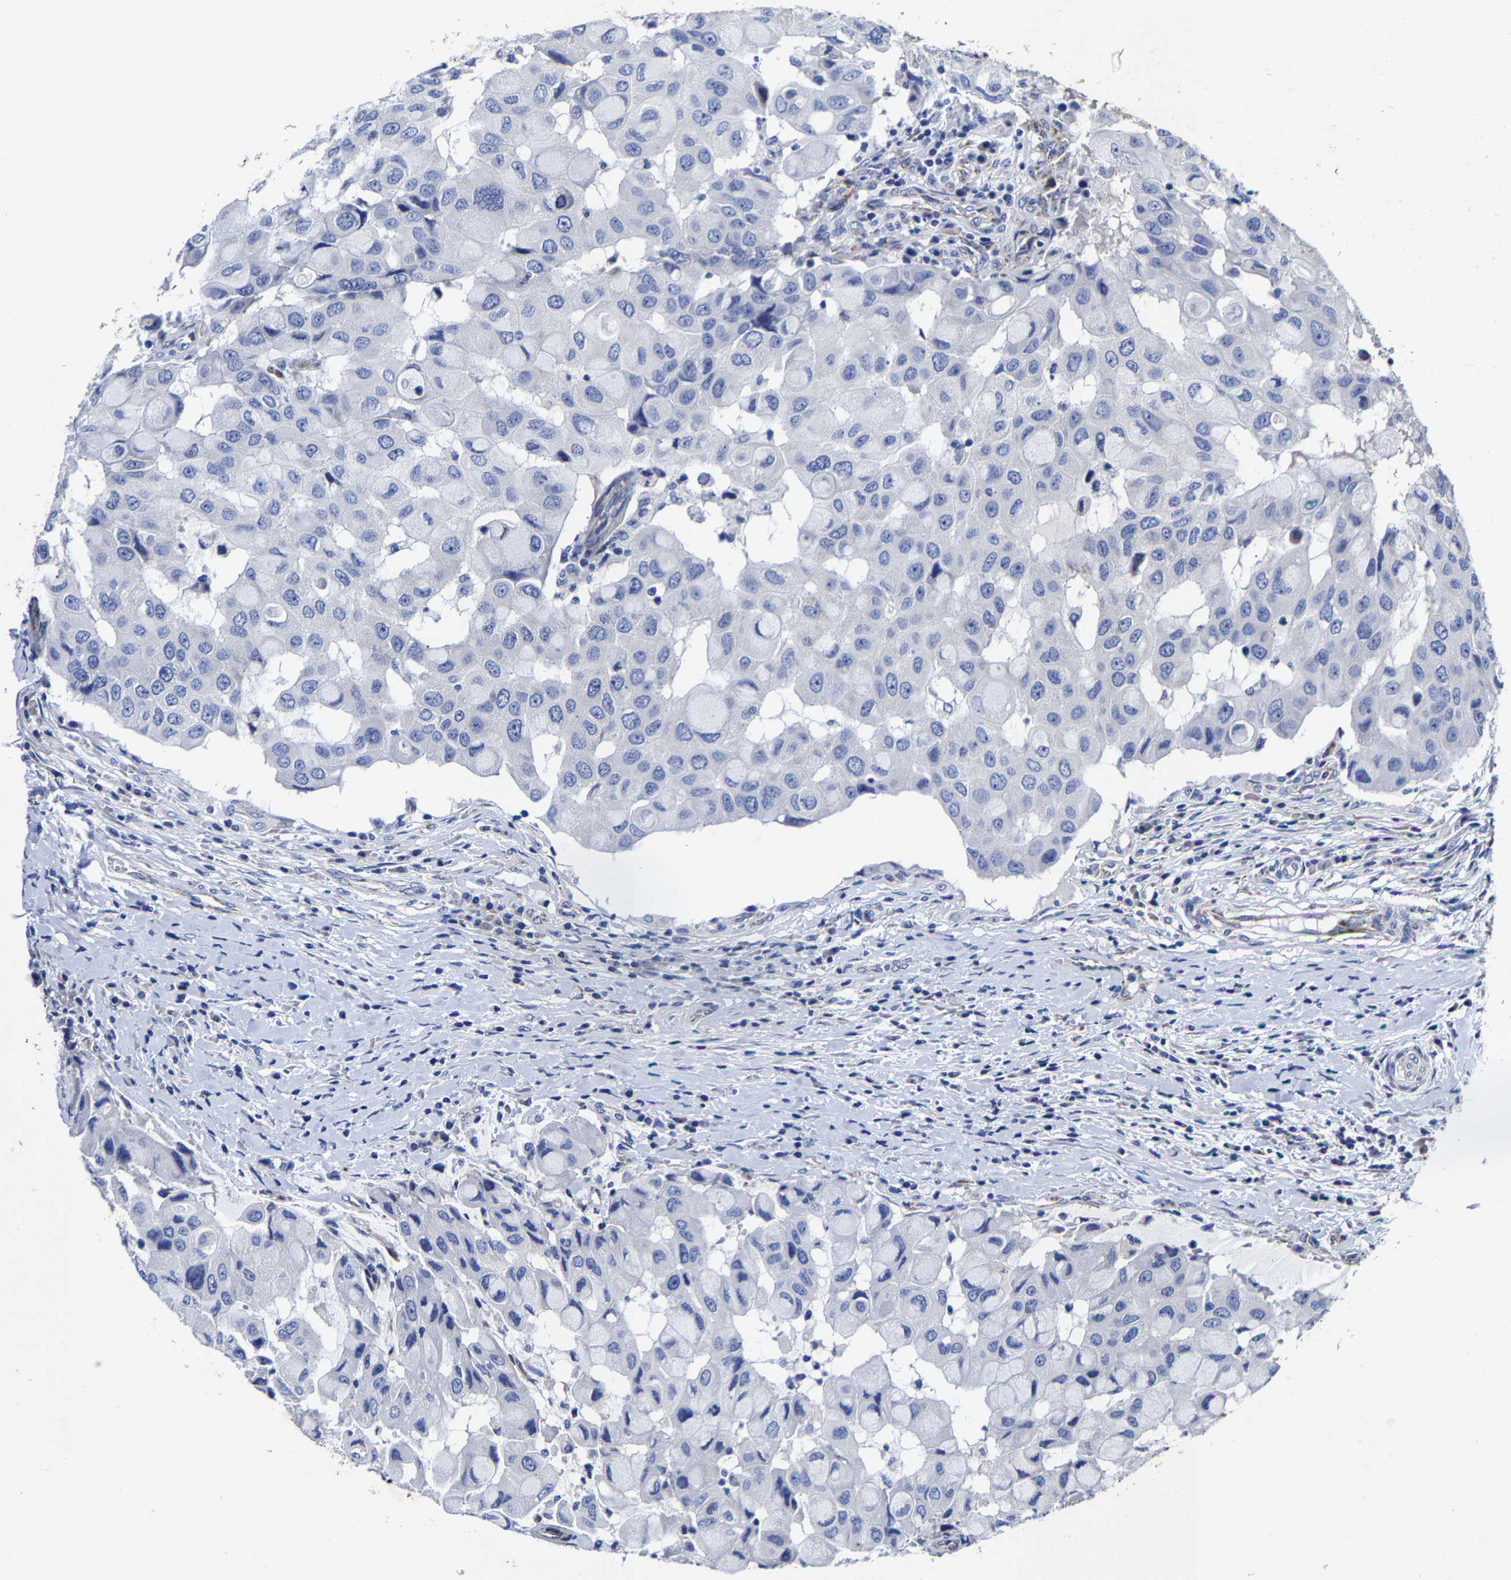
{"staining": {"intensity": "negative", "quantity": "none", "location": "none"}, "tissue": "breast cancer", "cell_type": "Tumor cells", "image_type": "cancer", "snomed": [{"axis": "morphology", "description": "Duct carcinoma"}, {"axis": "topography", "description": "Breast"}], "caption": "Histopathology image shows no protein staining in tumor cells of breast cancer tissue.", "gene": "AASS", "patient": {"sex": "female", "age": 27}}